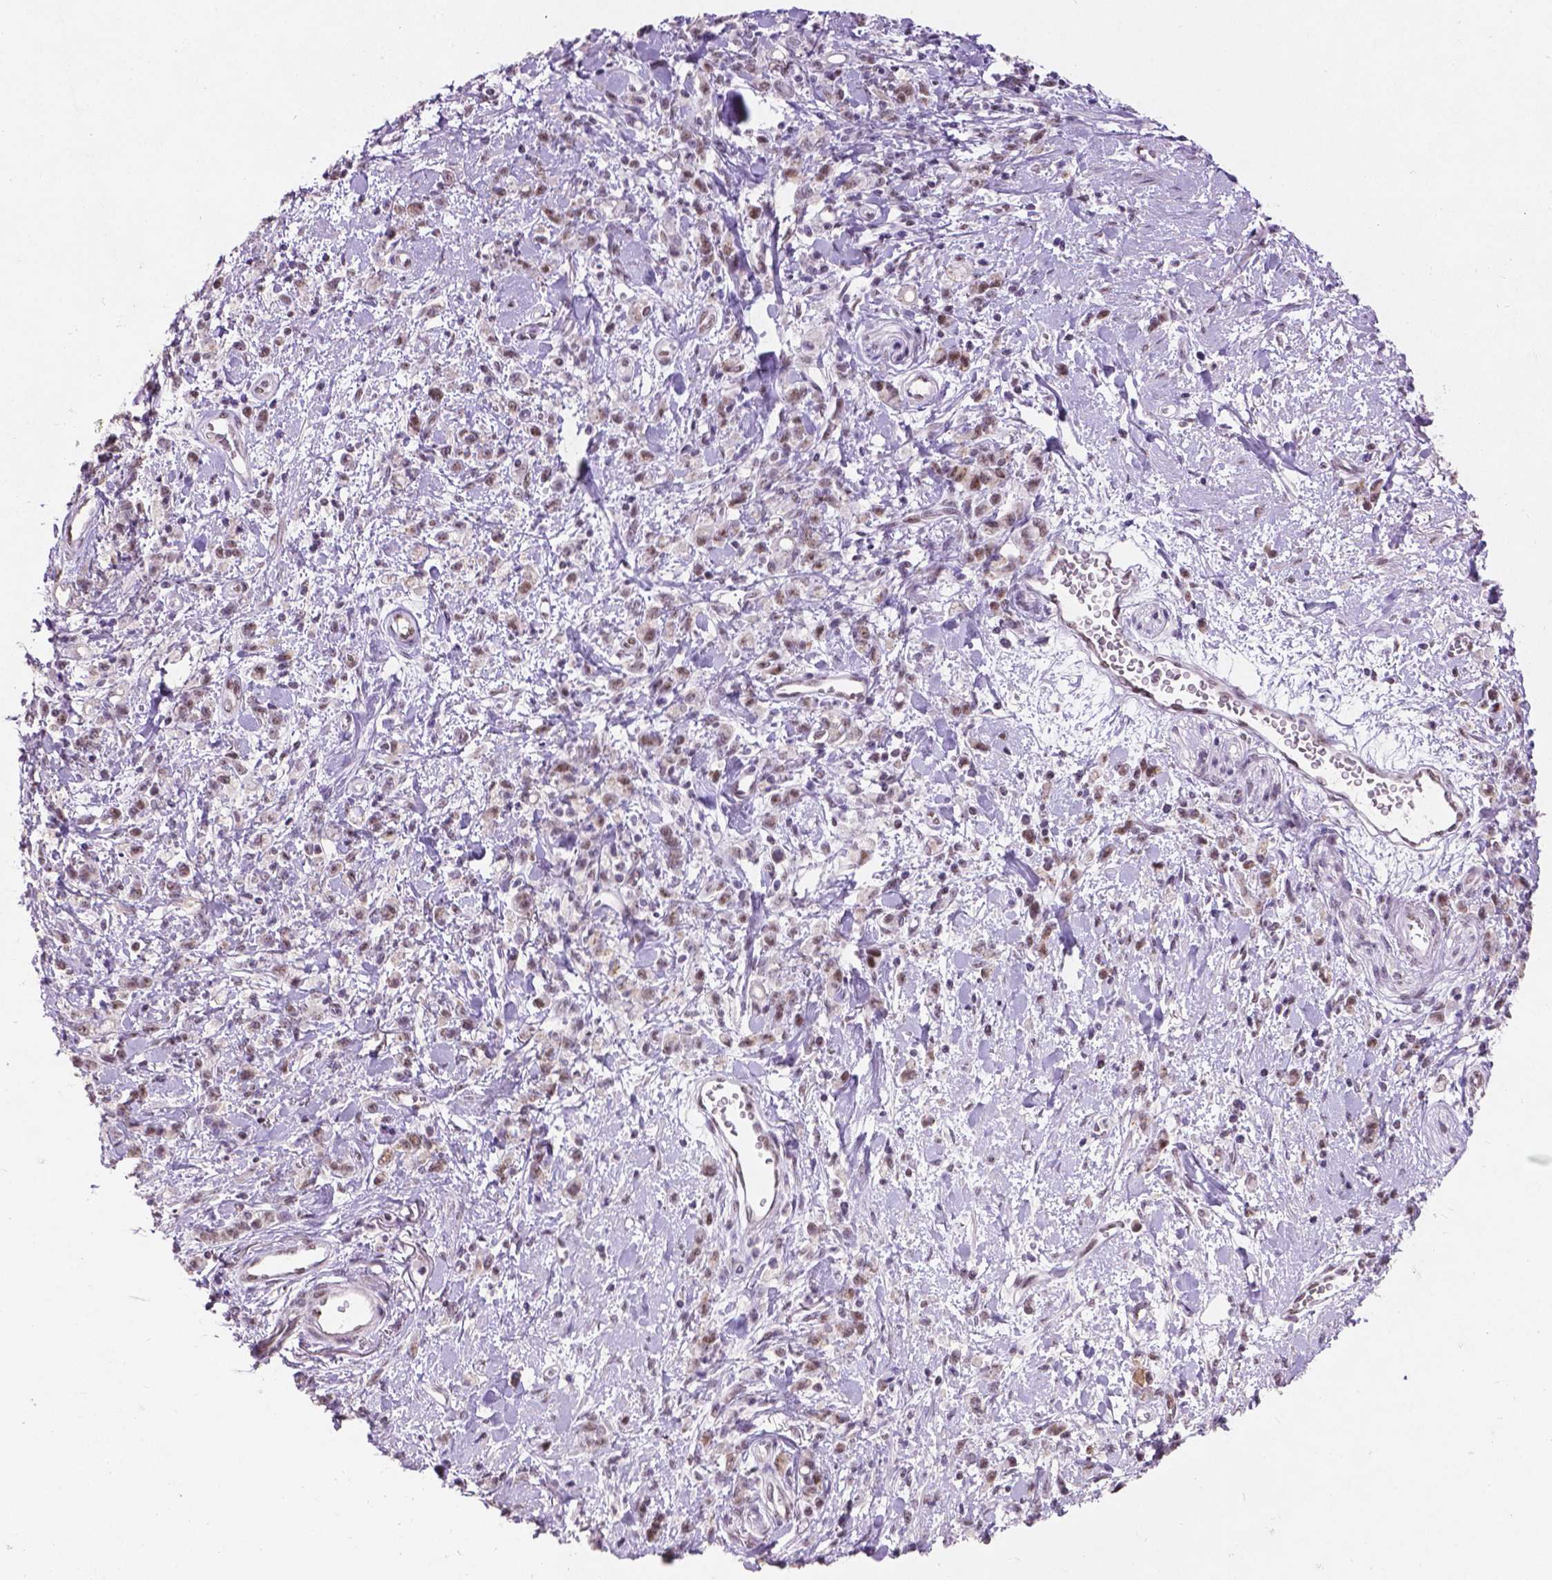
{"staining": {"intensity": "weak", "quantity": ">75%", "location": "nuclear"}, "tissue": "stomach cancer", "cell_type": "Tumor cells", "image_type": "cancer", "snomed": [{"axis": "morphology", "description": "Adenocarcinoma, NOS"}, {"axis": "topography", "description": "Stomach"}], "caption": "The photomicrograph demonstrates a brown stain indicating the presence of a protein in the nuclear of tumor cells in stomach adenocarcinoma.", "gene": "COIL", "patient": {"sex": "male", "age": 77}}